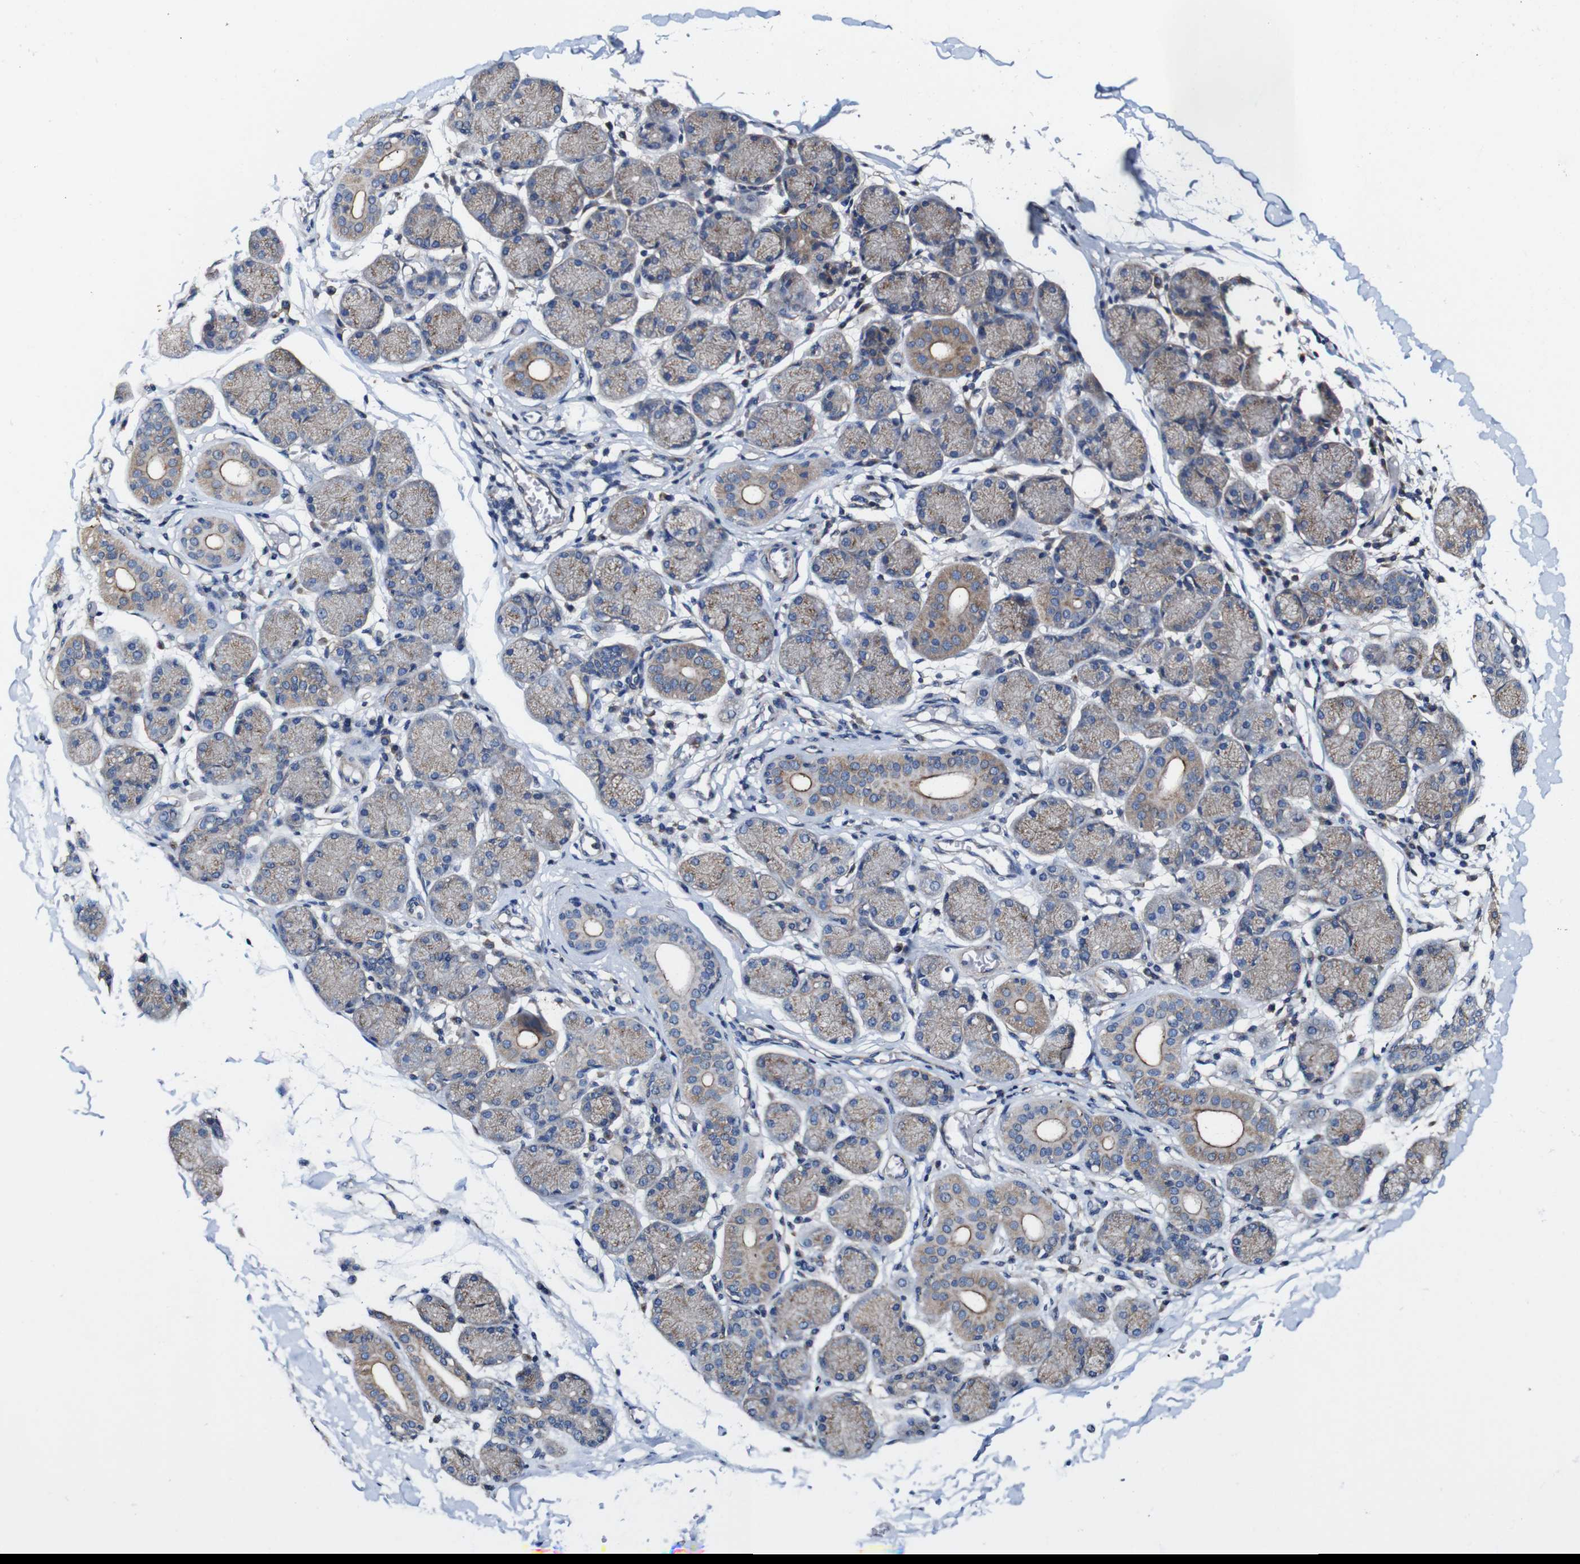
{"staining": {"intensity": "moderate", "quantity": "25%-75%", "location": "cytoplasmic/membranous"}, "tissue": "salivary gland", "cell_type": "Glandular cells", "image_type": "normal", "snomed": [{"axis": "morphology", "description": "Normal tissue, NOS"}, {"axis": "topography", "description": "Salivary gland"}], "caption": "Benign salivary gland reveals moderate cytoplasmic/membranous positivity in about 25%-75% of glandular cells, visualized by immunohistochemistry. (Stains: DAB (3,3'-diaminobenzidine) in brown, nuclei in blue, Microscopy: brightfield microscopy at high magnification).", "gene": "CSF1R", "patient": {"sex": "female", "age": 24}}